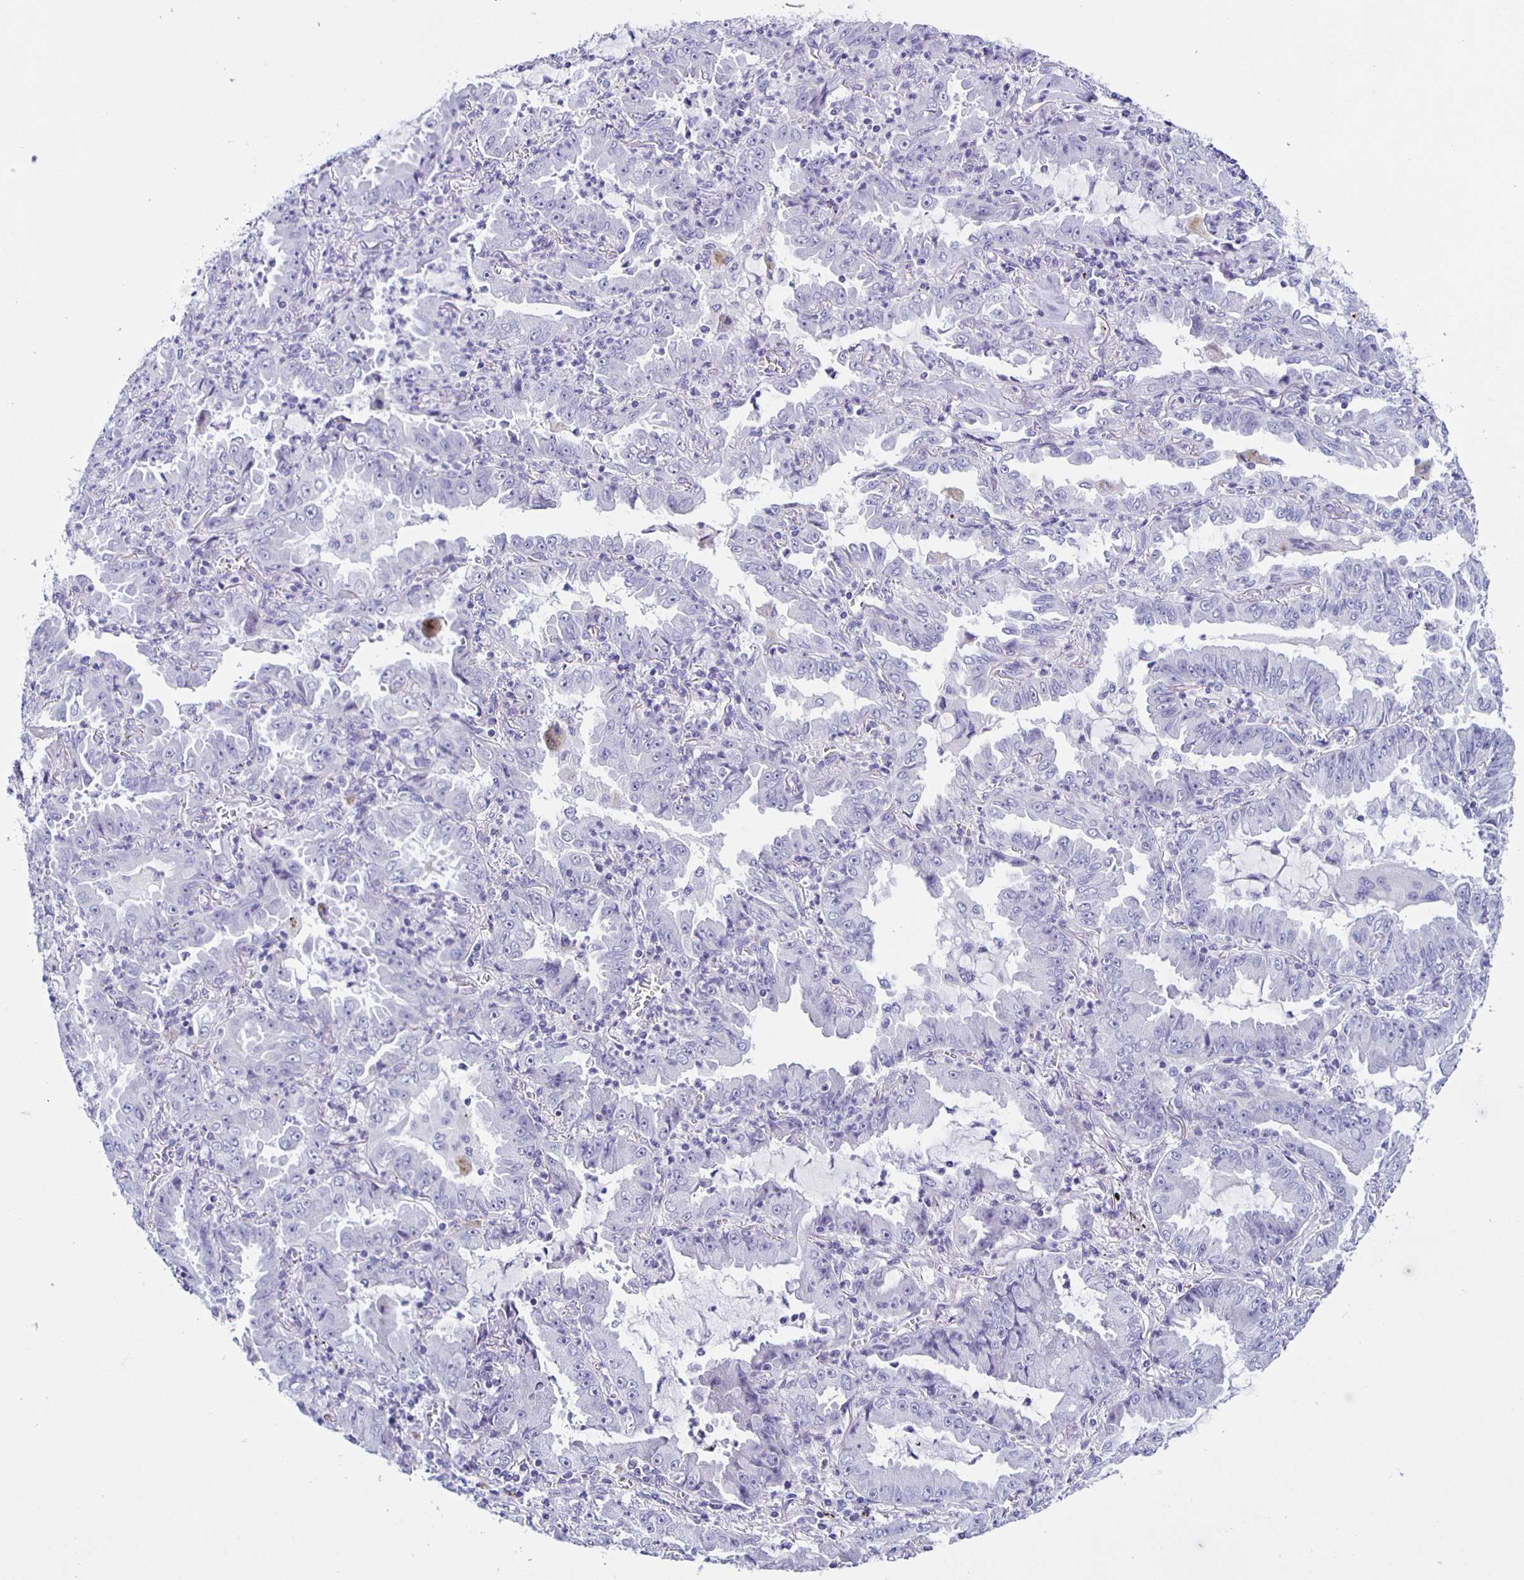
{"staining": {"intensity": "negative", "quantity": "none", "location": "none"}, "tissue": "lung cancer", "cell_type": "Tumor cells", "image_type": "cancer", "snomed": [{"axis": "morphology", "description": "Adenocarcinoma, NOS"}, {"axis": "topography", "description": "Lung"}], "caption": "Lung adenocarcinoma stained for a protein using IHC exhibits no positivity tumor cells.", "gene": "AQP6", "patient": {"sex": "female", "age": 52}}